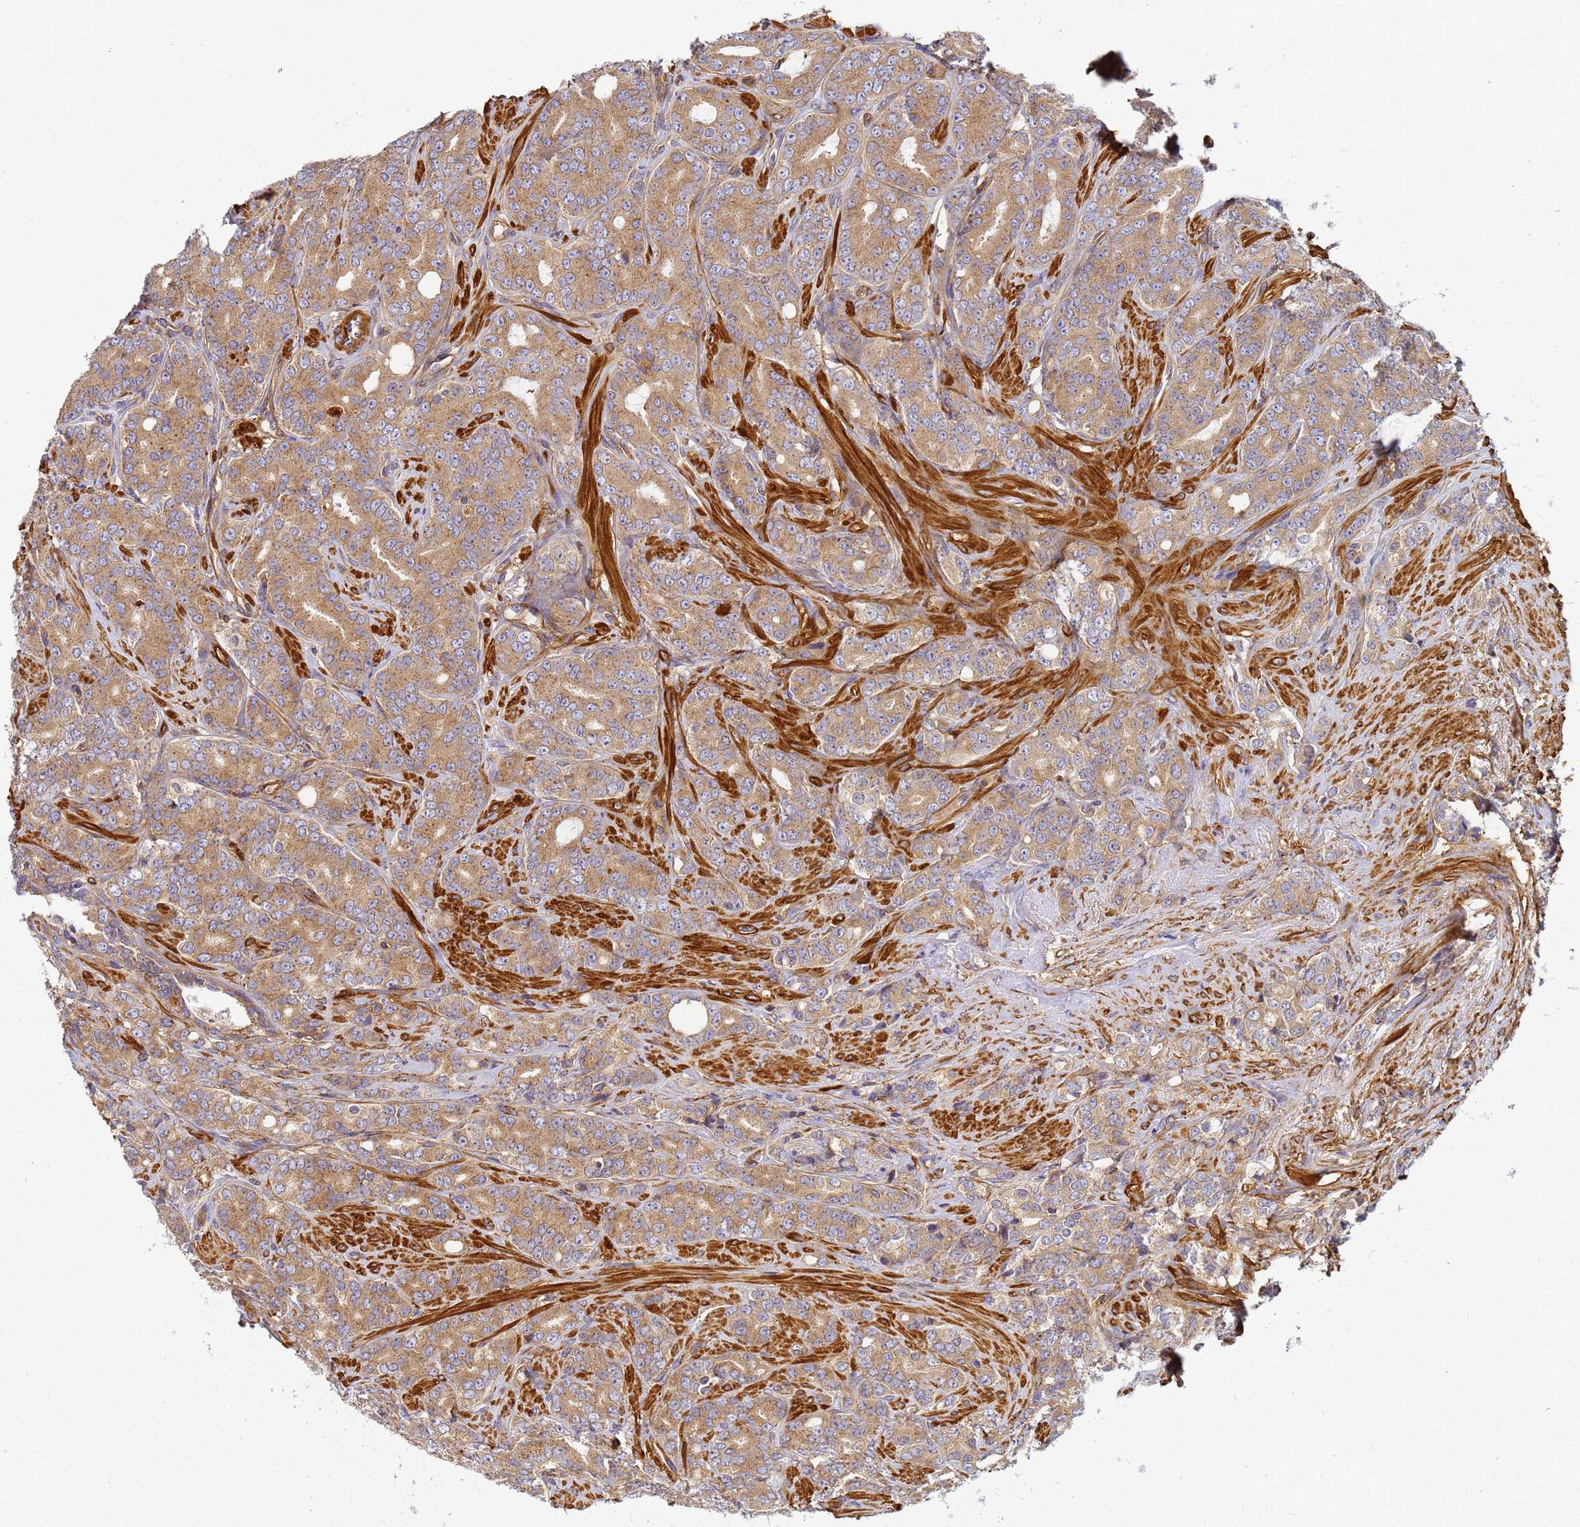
{"staining": {"intensity": "moderate", "quantity": ">75%", "location": "cytoplasmic/membranous"}, "tissue": "prostate cancer", "cell_type": "Tumor cells", "image_type": "cancer", "snomed": [{"axis": "morphology", "description": "Adenocarcinoma, High grade"}, {"axis": "topography", "description": "Prostate"}], "caption": "IHC image of neoplastic tissue: human prostate high-grade adenocarcinoma stained using IHC demonstrates medium levels of moderate protein expression localized specifically in the cytoplasmic/membranous of tumor cells, appearing as a cytoplasmic/membranous brown color.", "gene": "C2CD5", "patient": {"sex": "male", "age": 62}}